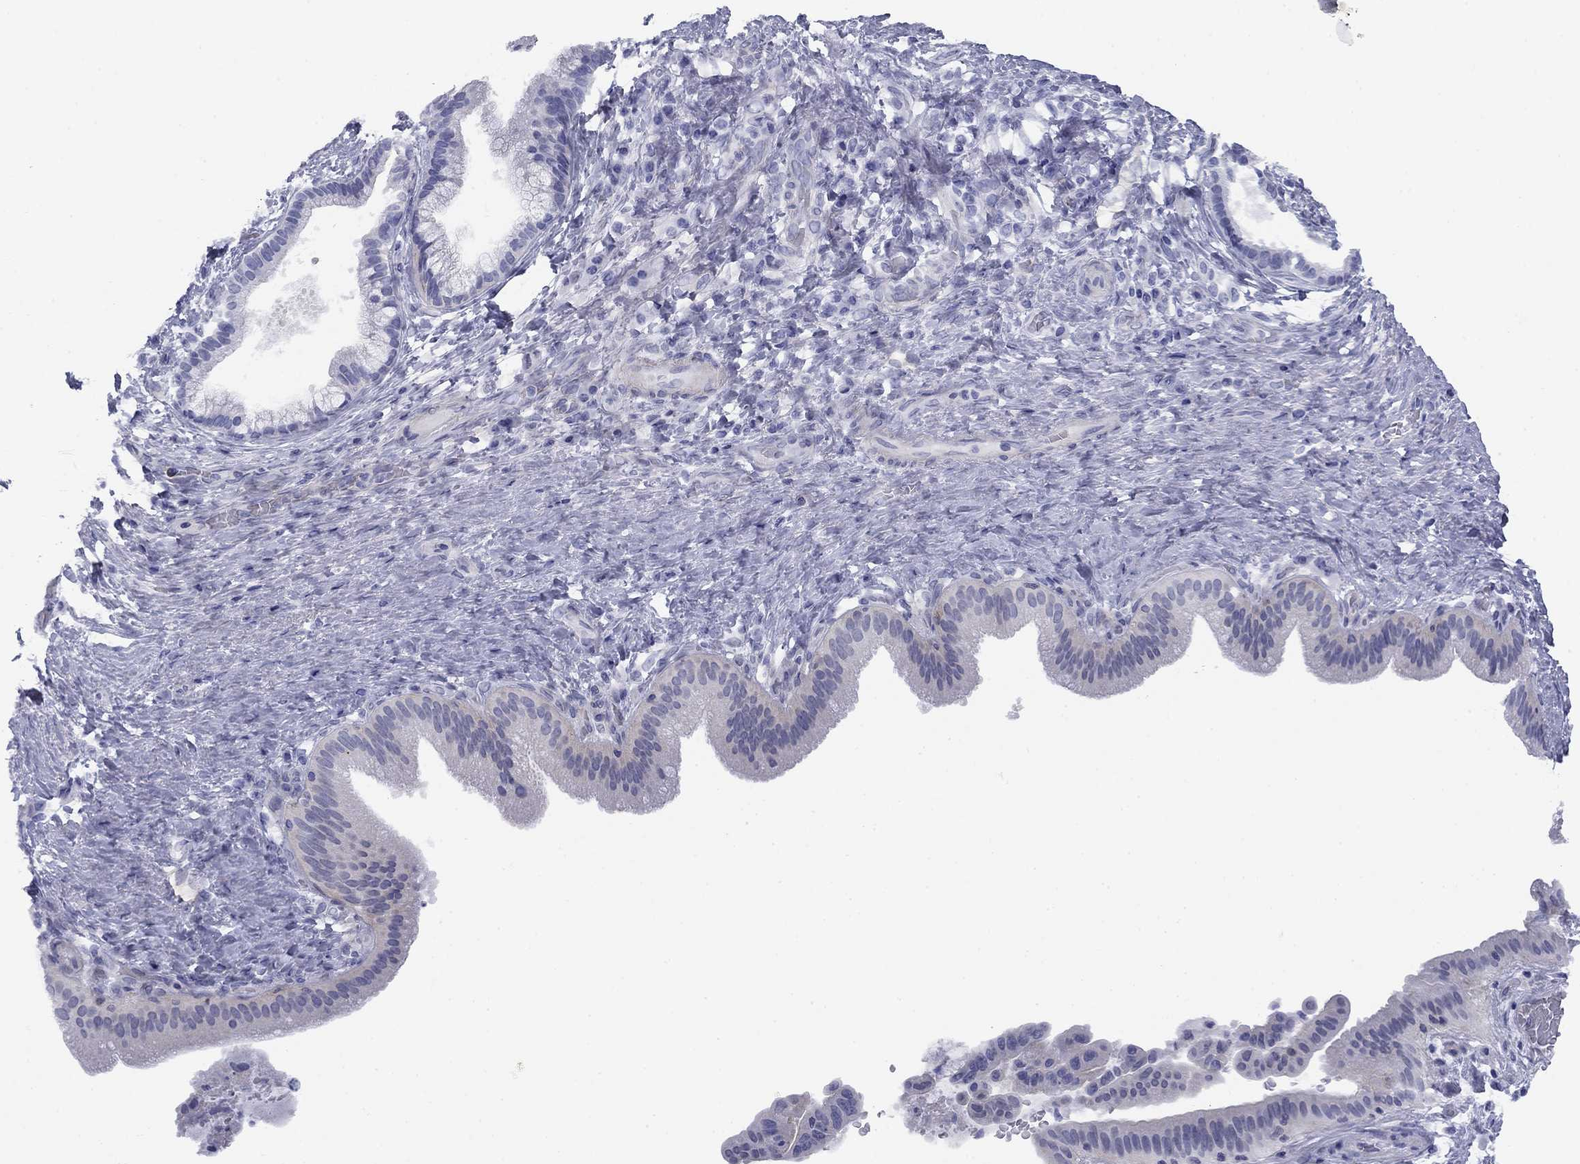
{"staining": {"intensity": "negative", "quantity": "none", "location": "none"}, "tissue": "liver cancer", "cell_type": "Tumor cells", "image_type": "cancer", "snomed": [{"axis": "morphology", "description": "Cholangiocarcinoma"}, {"axis": "topography", "description": "Liver"}], "caption": "The photomicrograph reveals no significant expression in tumor cells of liver cancer.", "gene": "TIGD4", "patient": {"sex": "female", "age": 73}}